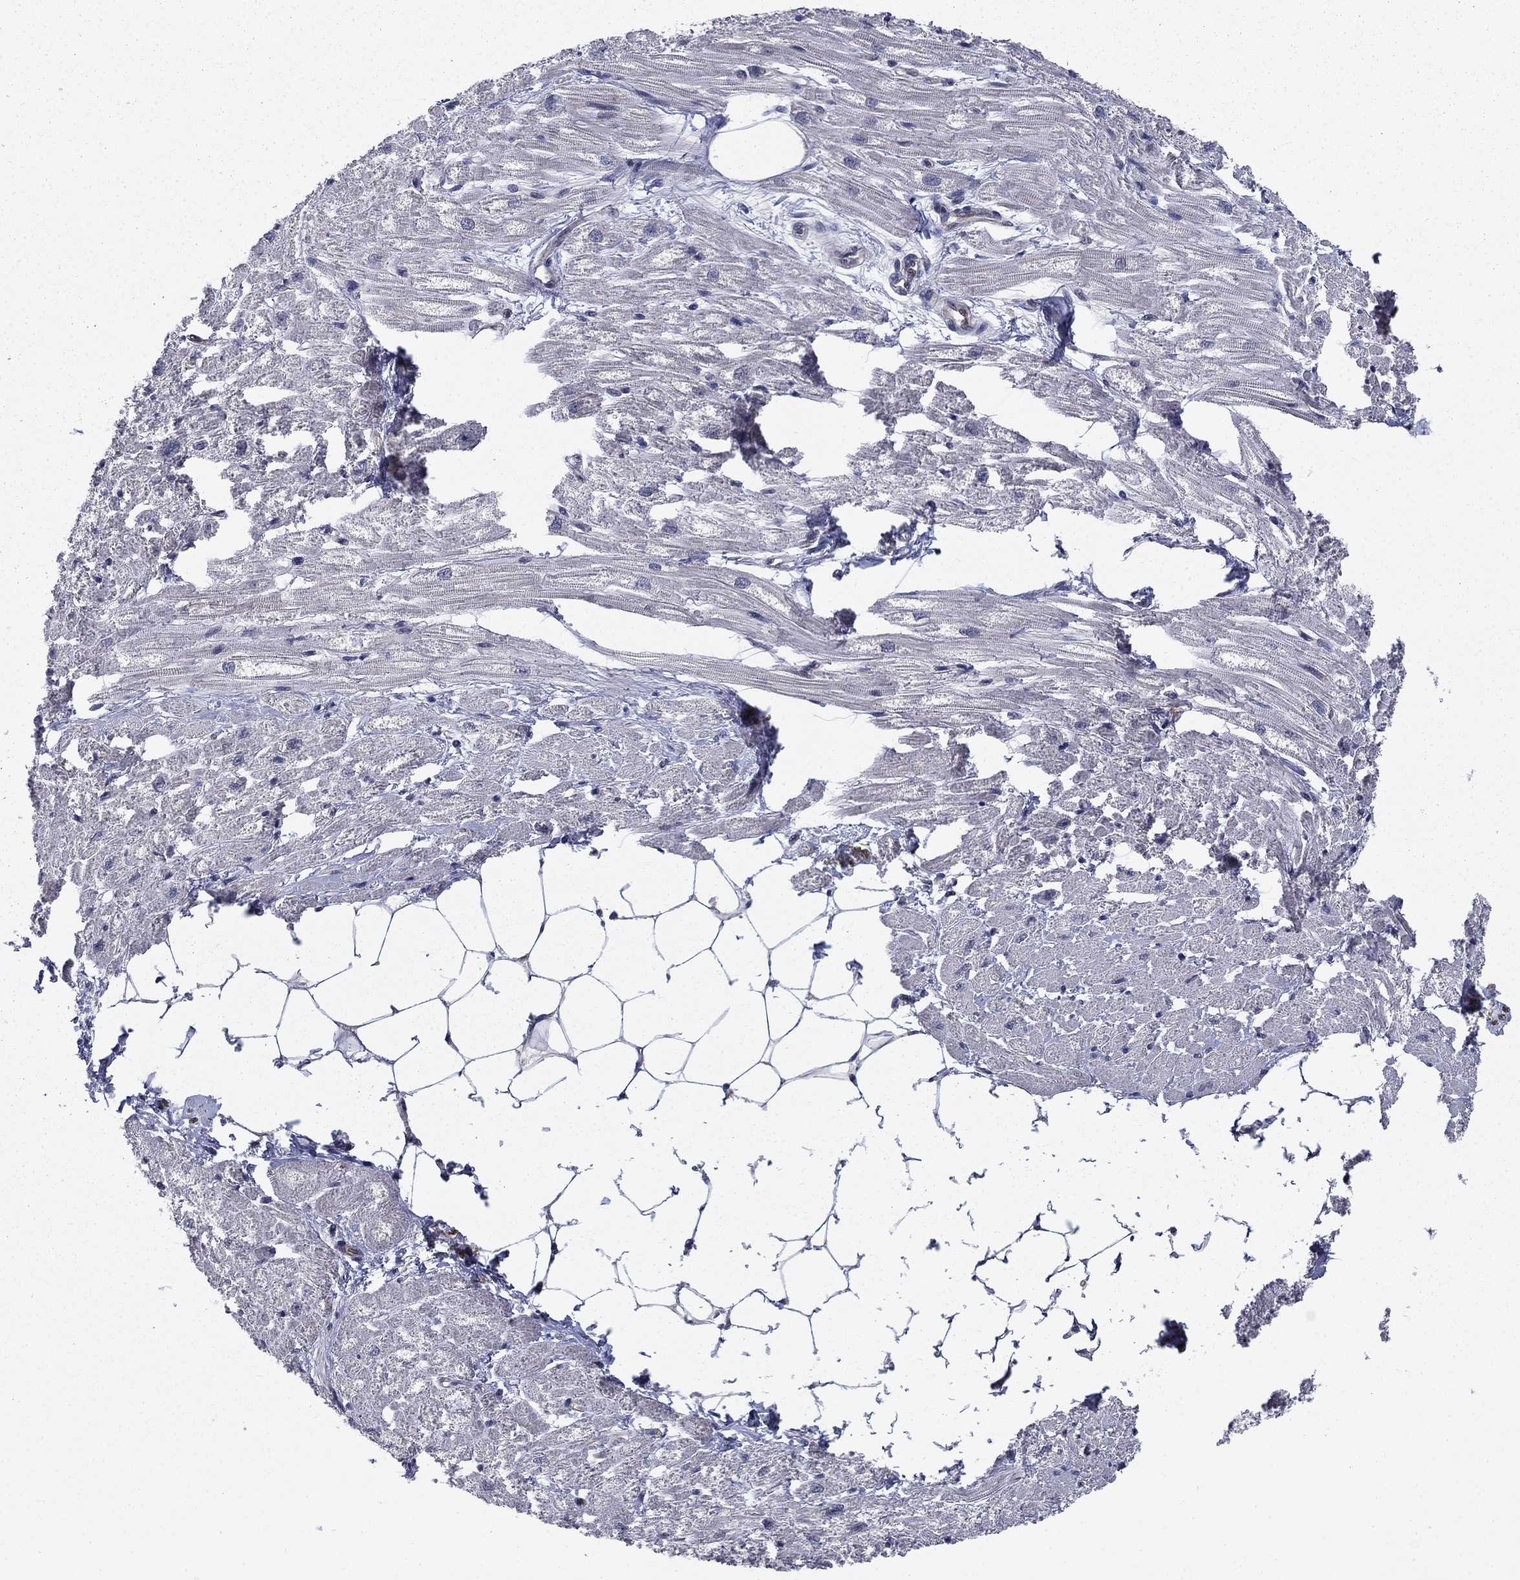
{"staining": {"intensity": "negative", "quantity": "none", "location": "none"}, "tissue": "heart muscle", "cell_type": "Cardiomyocytes", "image_type": "normal", "snomed": [{"axis": "morphology", "description": "Normal tissue, NOS"}, {"axis": "topography", "description": "Heart"}], "caption": "The immunohistochemistry histopathology image has no significant positivity in cardiomyocytes of heart muscle.", "gene": "DNAJA1", "patient": {"sex": "male", "age": 57}}